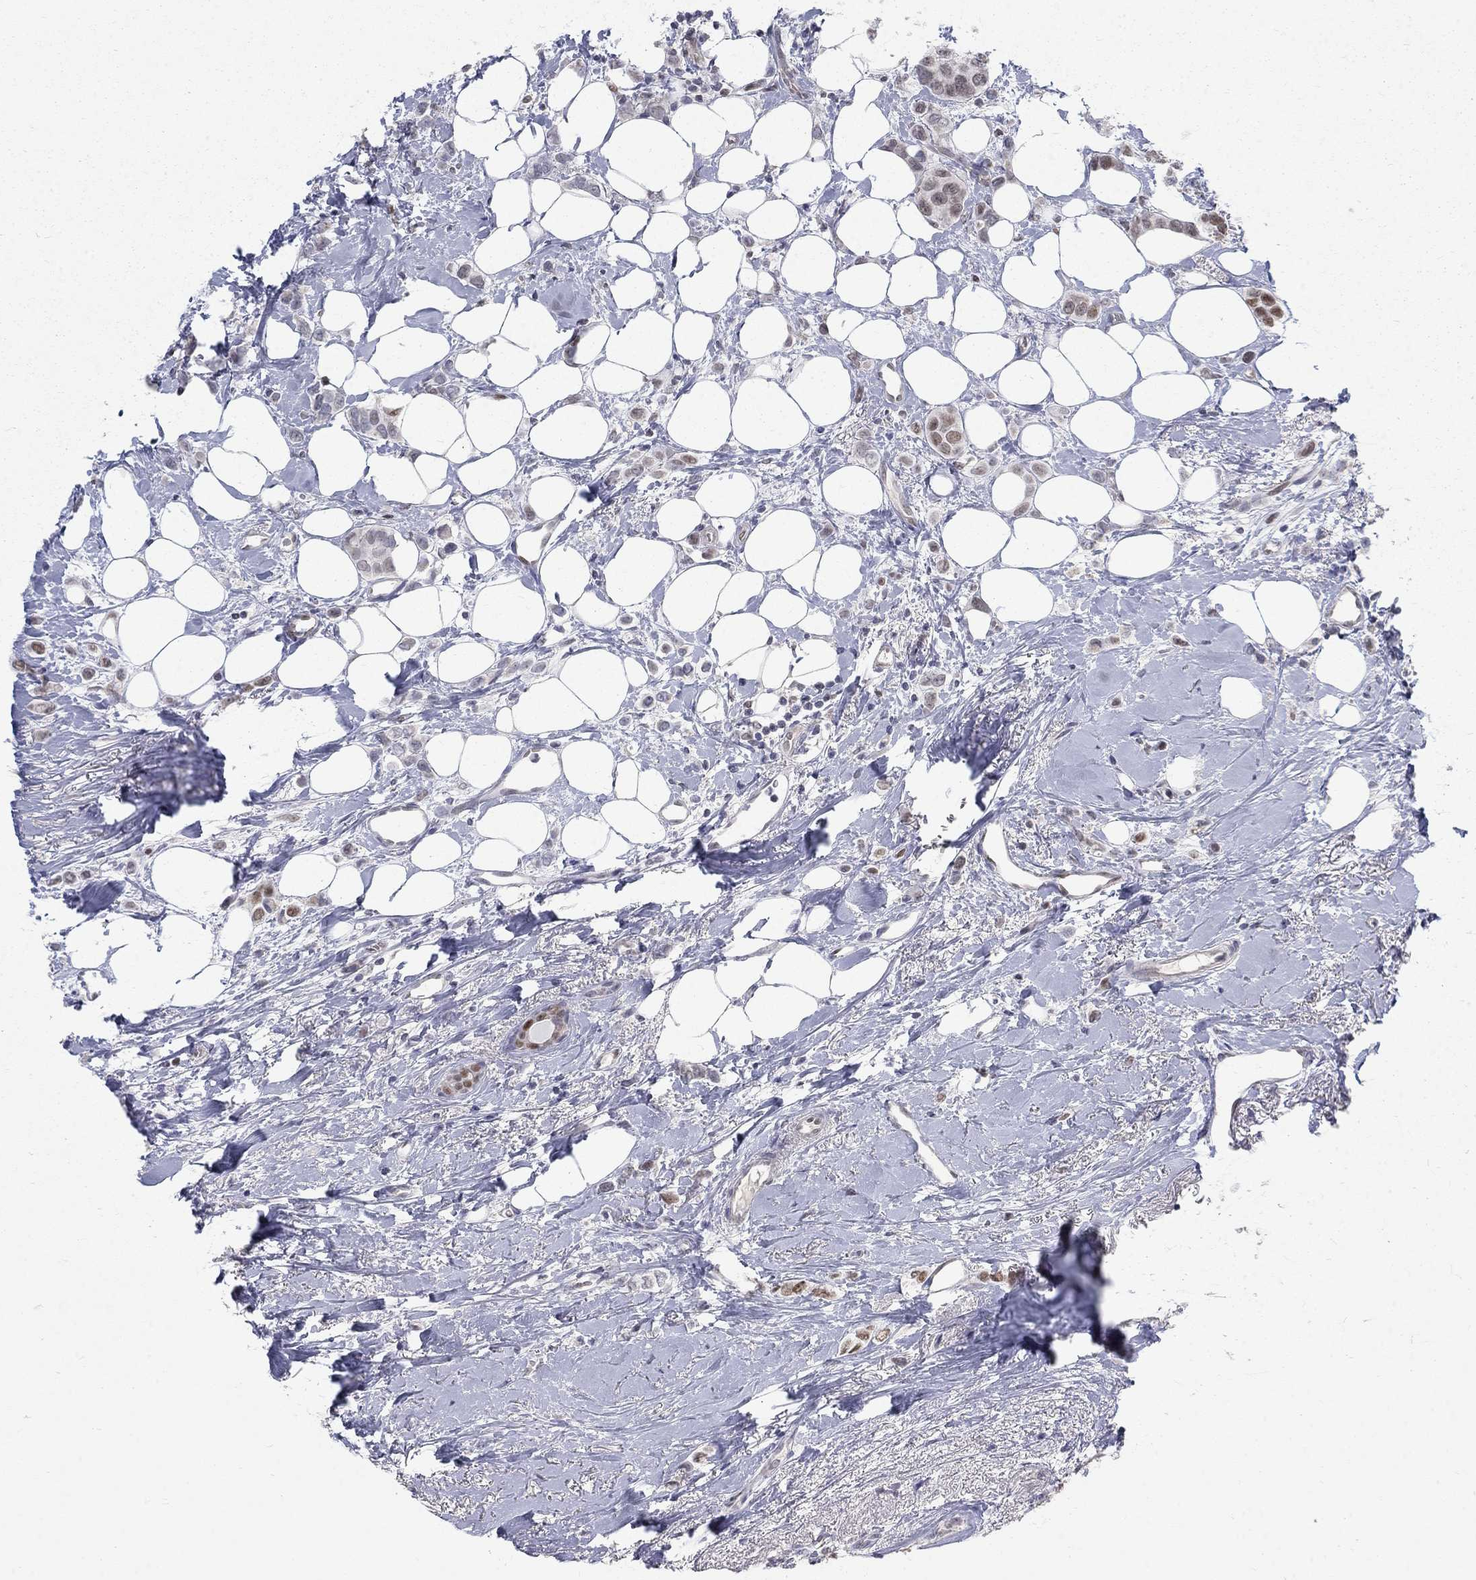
{"staining": {"intensity": "moderate", "quantity": "25%-75%", "location": "nuclear"}, "tissue": "breast cancer", "cell_type": "Tumor cells", "image_type": "cancer", "snomed": [{"axis": "morphology", "description": "Lobular carcinoma"}, {"axis": "topography", "description": "Breast"}], "caption": "Lobular carcinoma (breast) stained for a protein displays moderate nuclear positivity in tumor cells.", "gene": "GCFC2", "patient": {"sex": "female", "age": 66}}